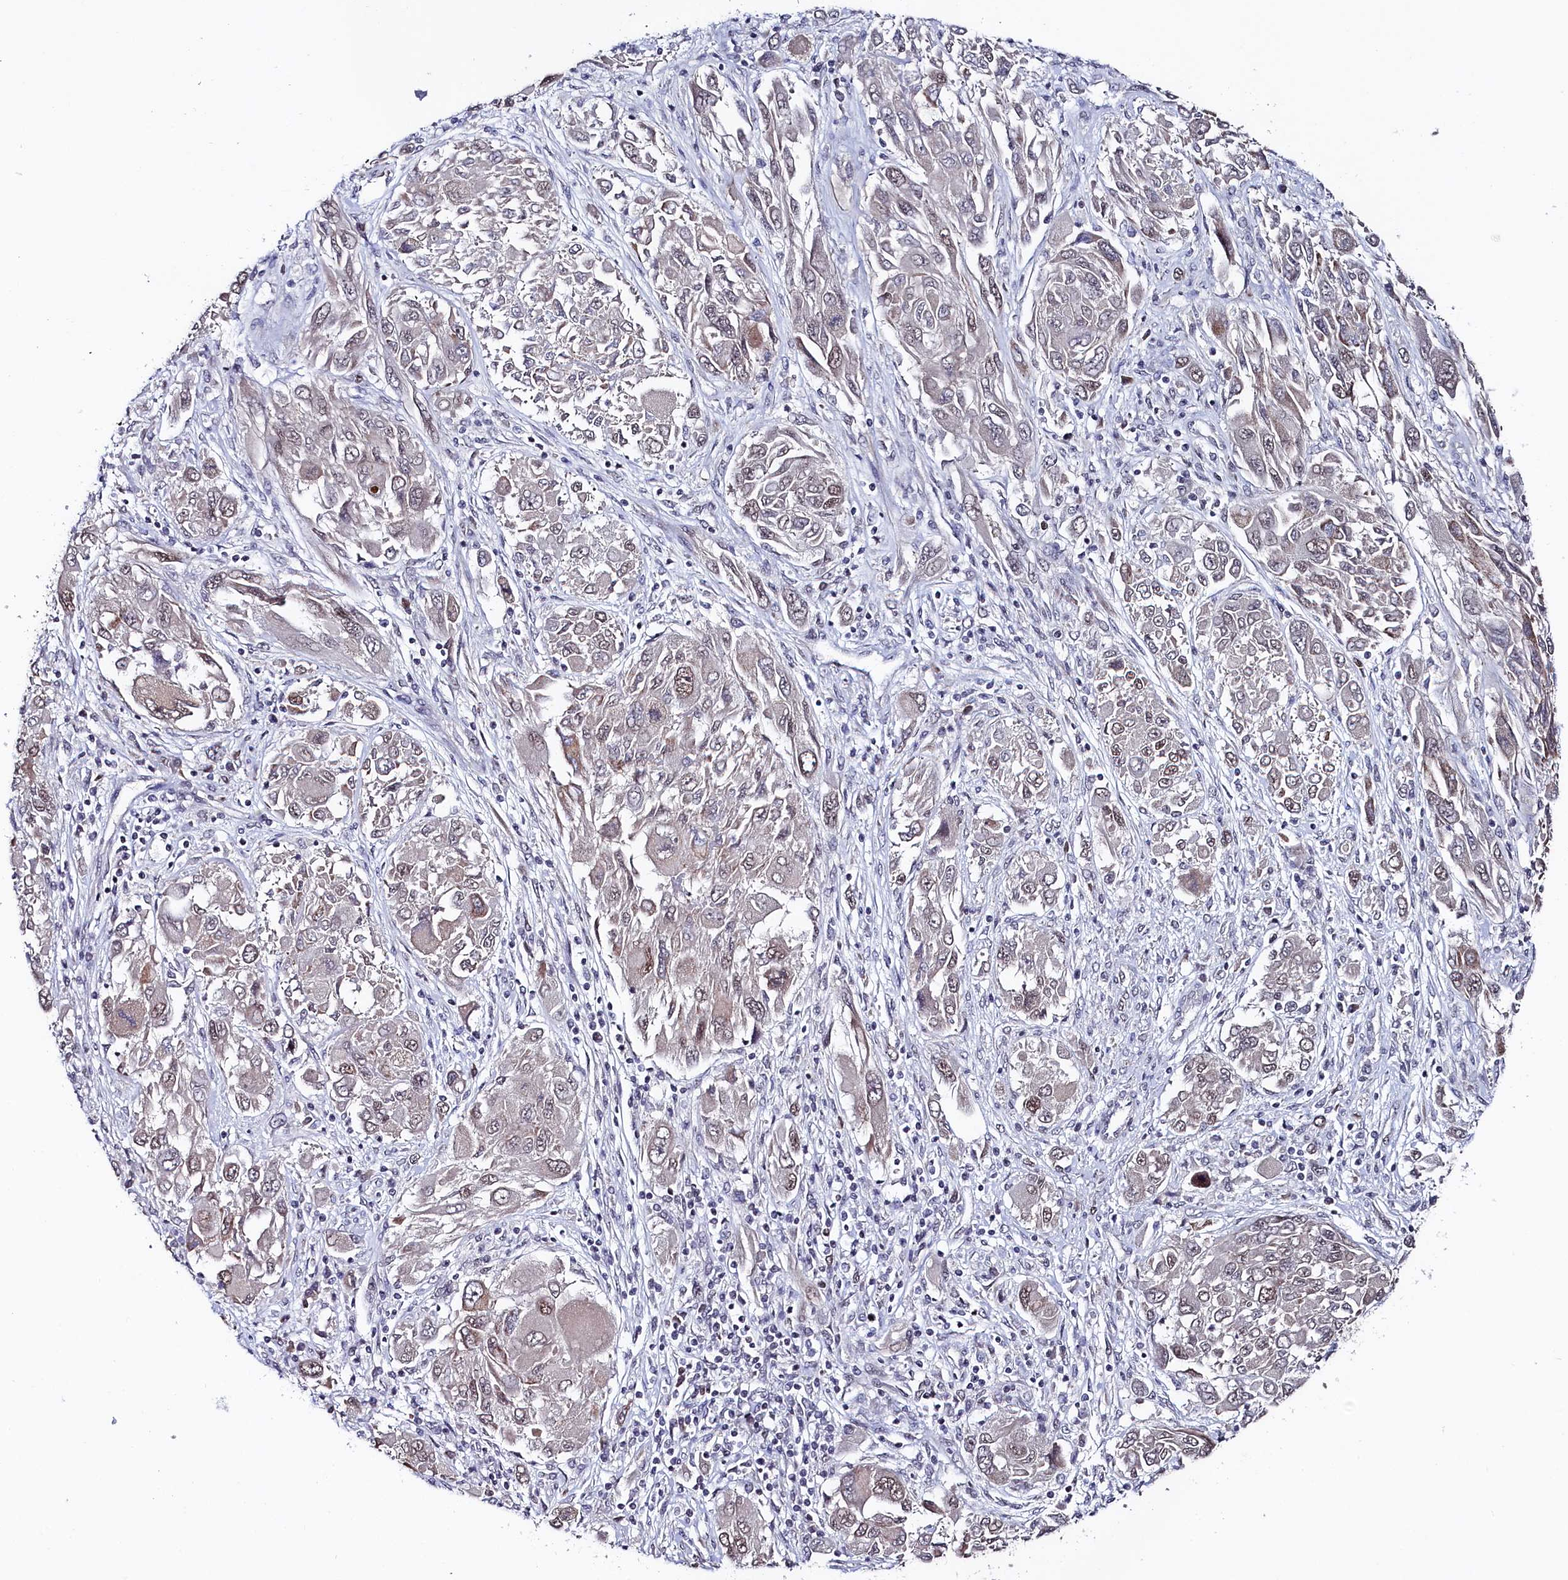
{"staining": {"intensity": "weak", "quantity": "<25%", "location": "nuclear"}, "tissue": "melanoma", "cell_type": "Tumor cells", "image_type": "cancer", "snomed": [{"axis": "morphology", "description": "Malignant melanoma, NOS"}, {"axis": "topography", "description": "Skin"}], "caption": "High power microscopy photomicrograph of an immunohistochemistry photomicrograph of malignant melanoma, revealing no significant expression in tumor cells.", "gene": "TIGD4", "patient": {"sex": "female", "age": 91}}